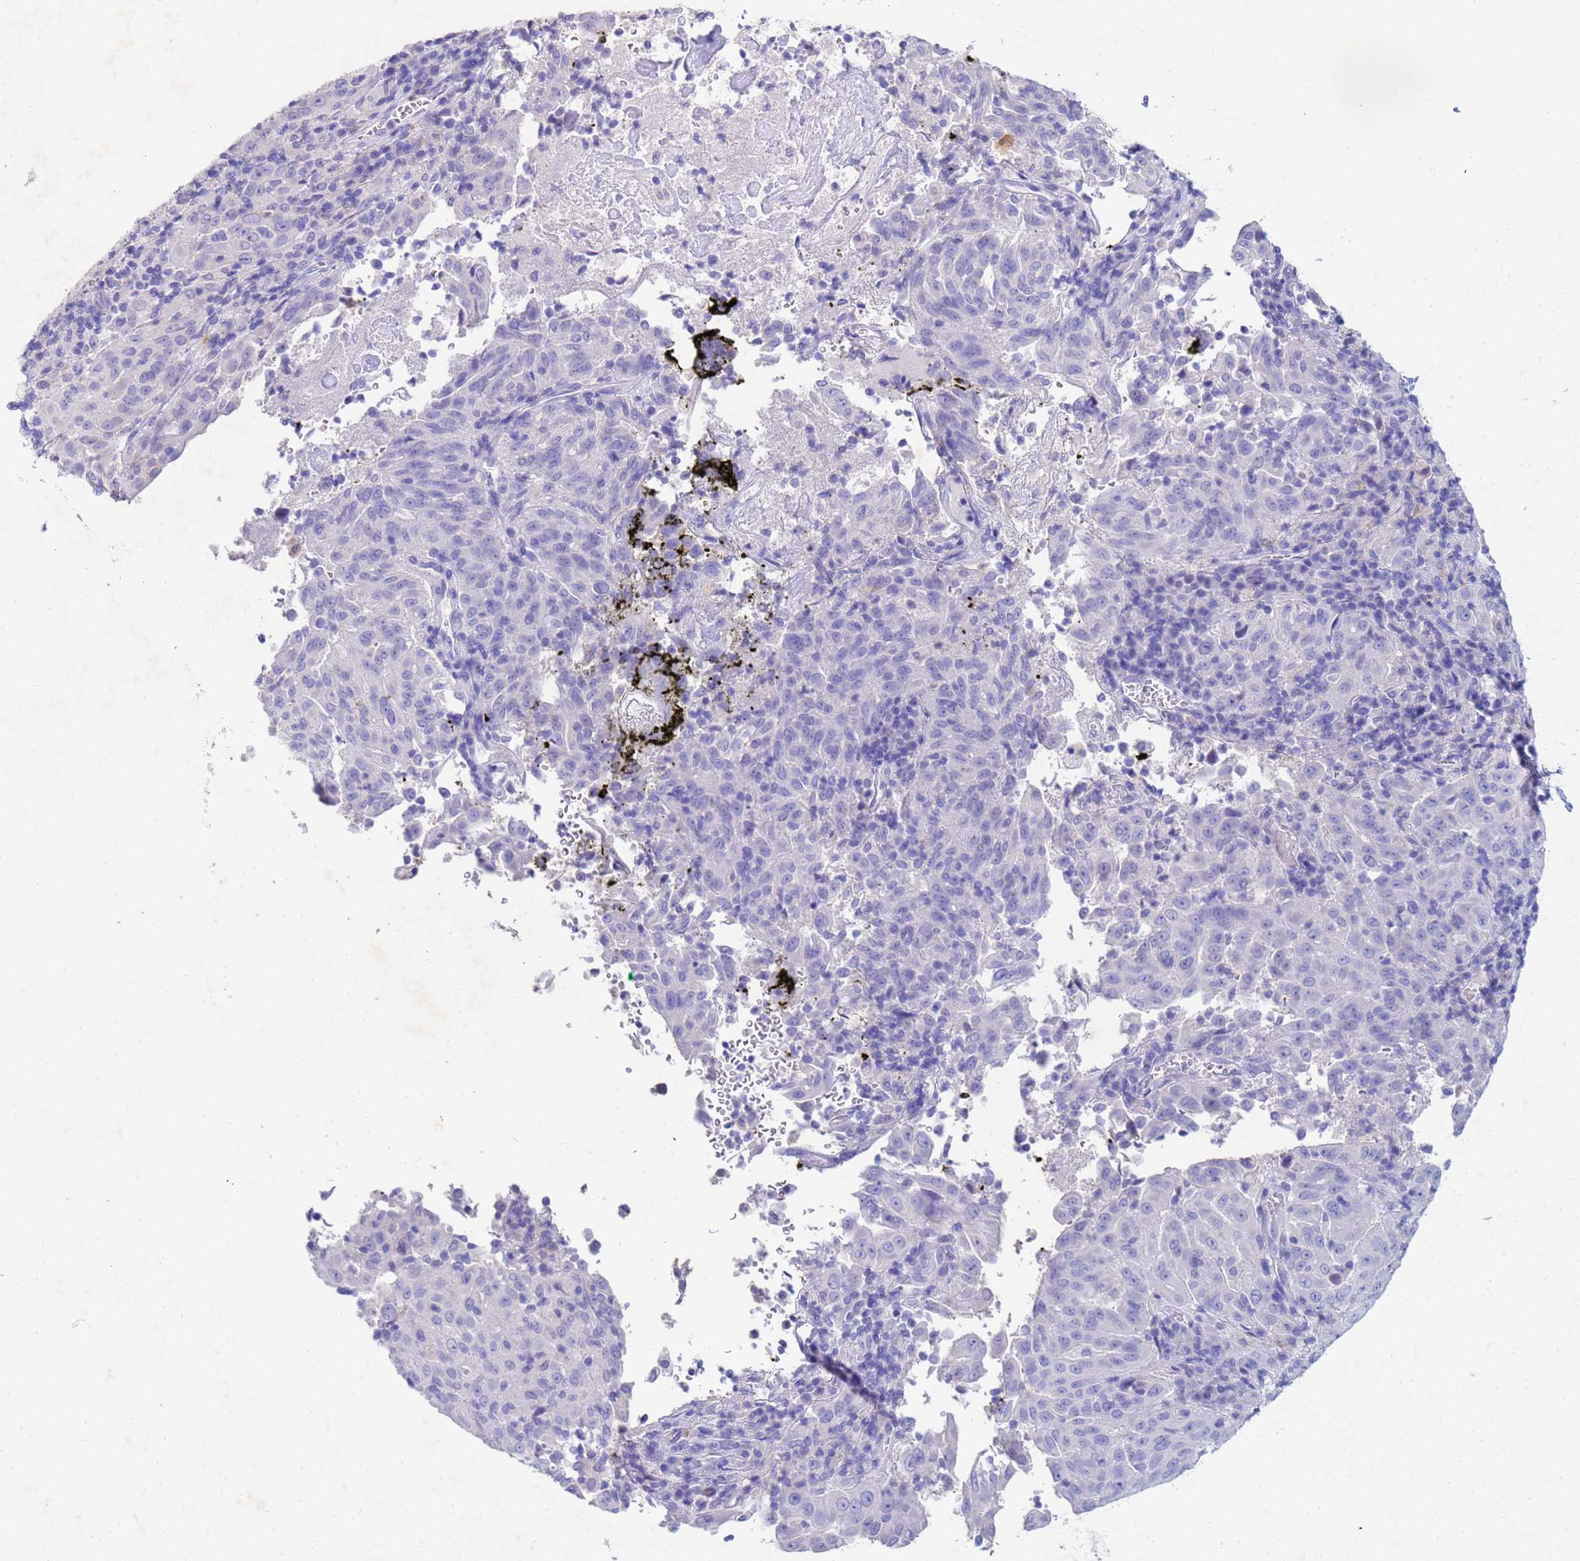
{"staining": {"intensity": "negative", "quantity": "none", "location": "none"}, "tissue": "pancreatic cancer", "cell_type": "Tumor cells", "image_type": "cancer", "snomed": [{"axis": "morphology", "description": "Adenocarcinoma, NOS"}, {"axis": "topography", "description": "Pancreas"}], "caption": "Immunohistochemistry (IHC) photomicrograph of adenocarcinoma (pancreatic) stained for a protein (brown), which demonstrates no positivity in tumor cells.", "gene": "CSTB", "patient": {"sex": "male", "age": 63}}